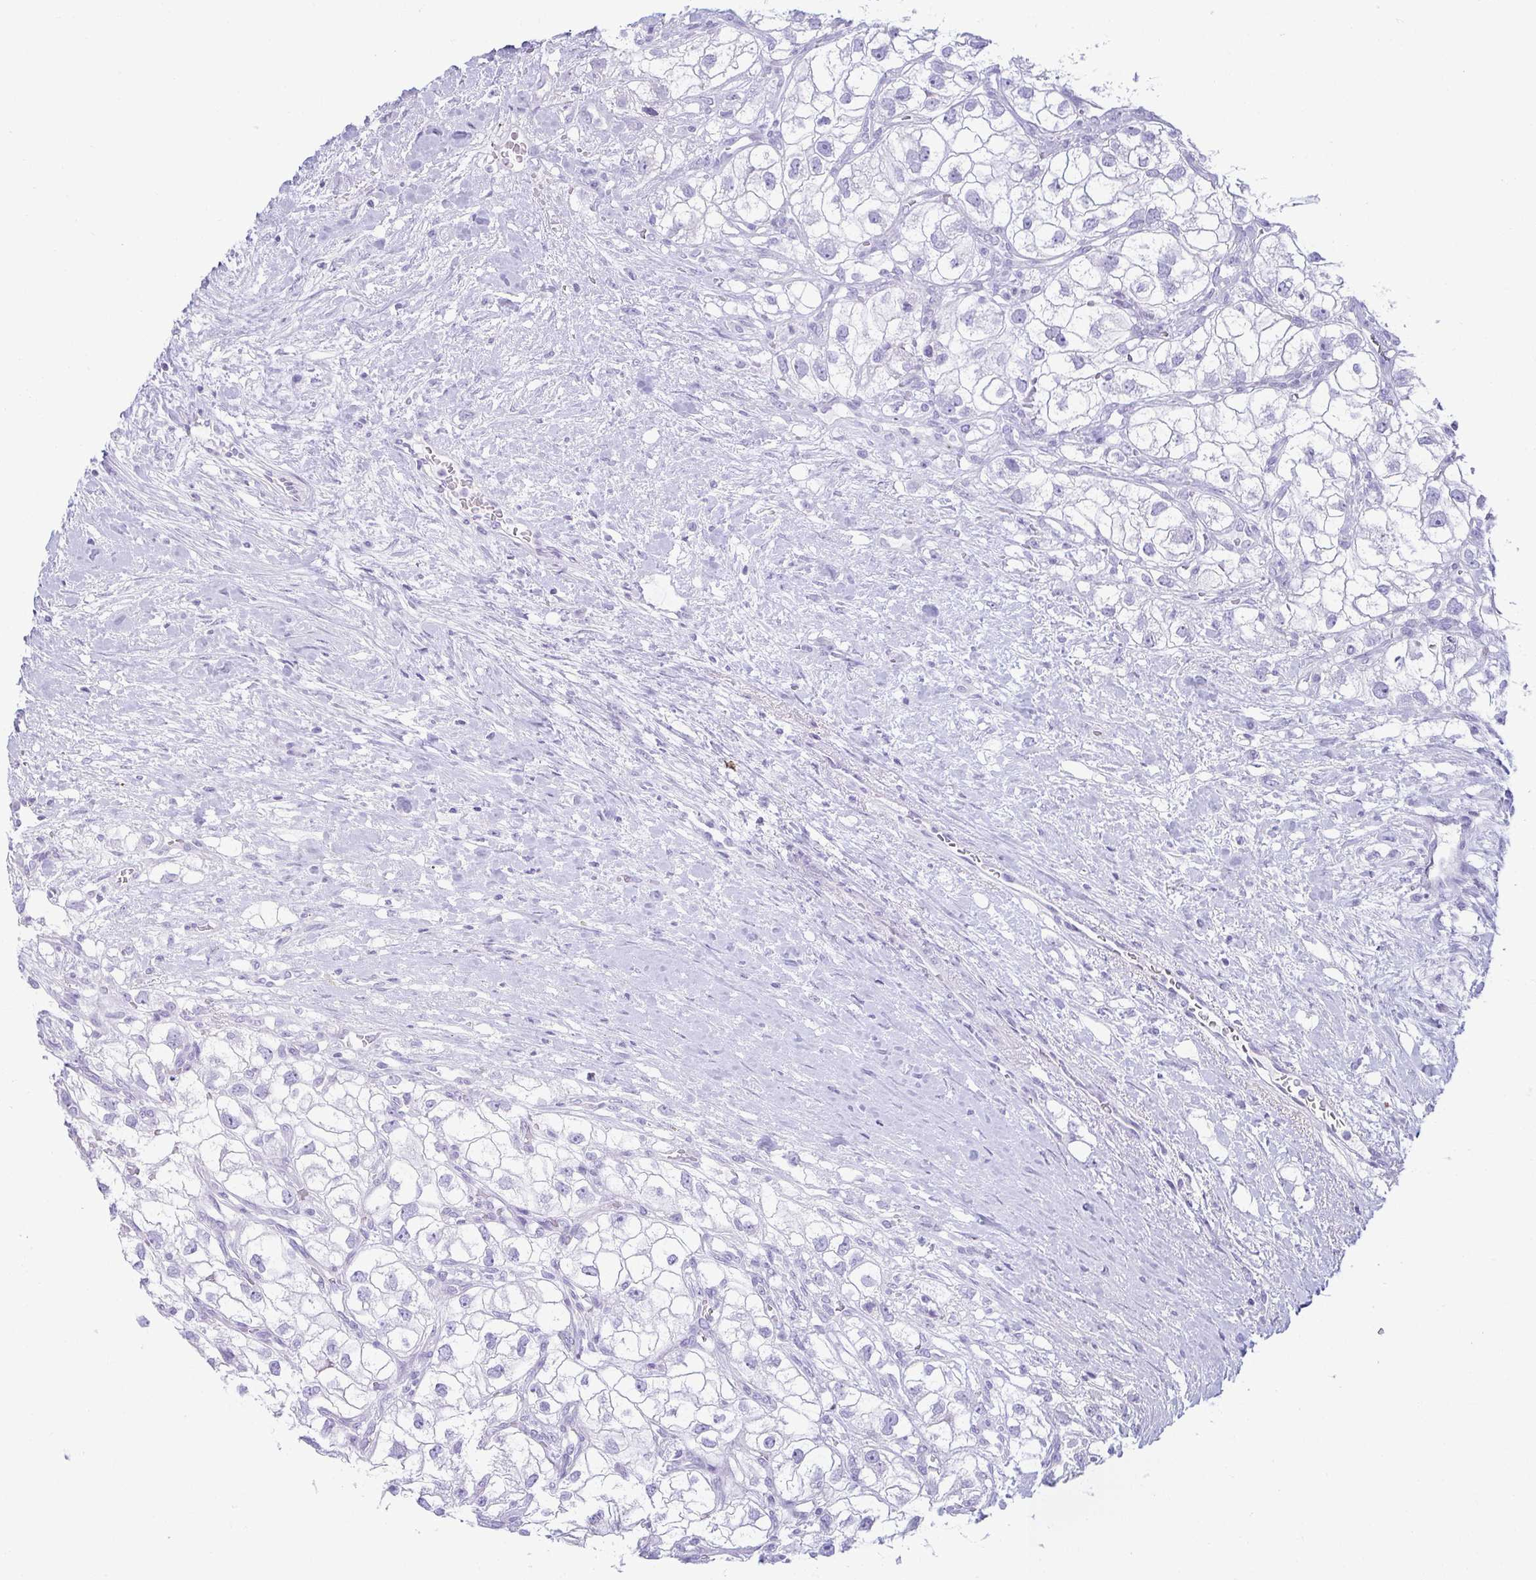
{"staining": {"intensity": "negative", "quantity": "none", "location": "none"}, "tissue": "renal cancer", "cell_type": "Tumor cells", "image_type": "cancer", "snomed": [{"axis": "morphology", "description": "Adenocarcinoma, NOS"}, {"axis": "topography", "description": "Kidney"}], "caption": "IHC photomicrograph of neoplastic tissue: human renal adenocarcinoma stained with DAB displays no significant protein staining in tumor cells.", "gene": "RASL10A", "patient": {"sex": "male", "age": 59}}